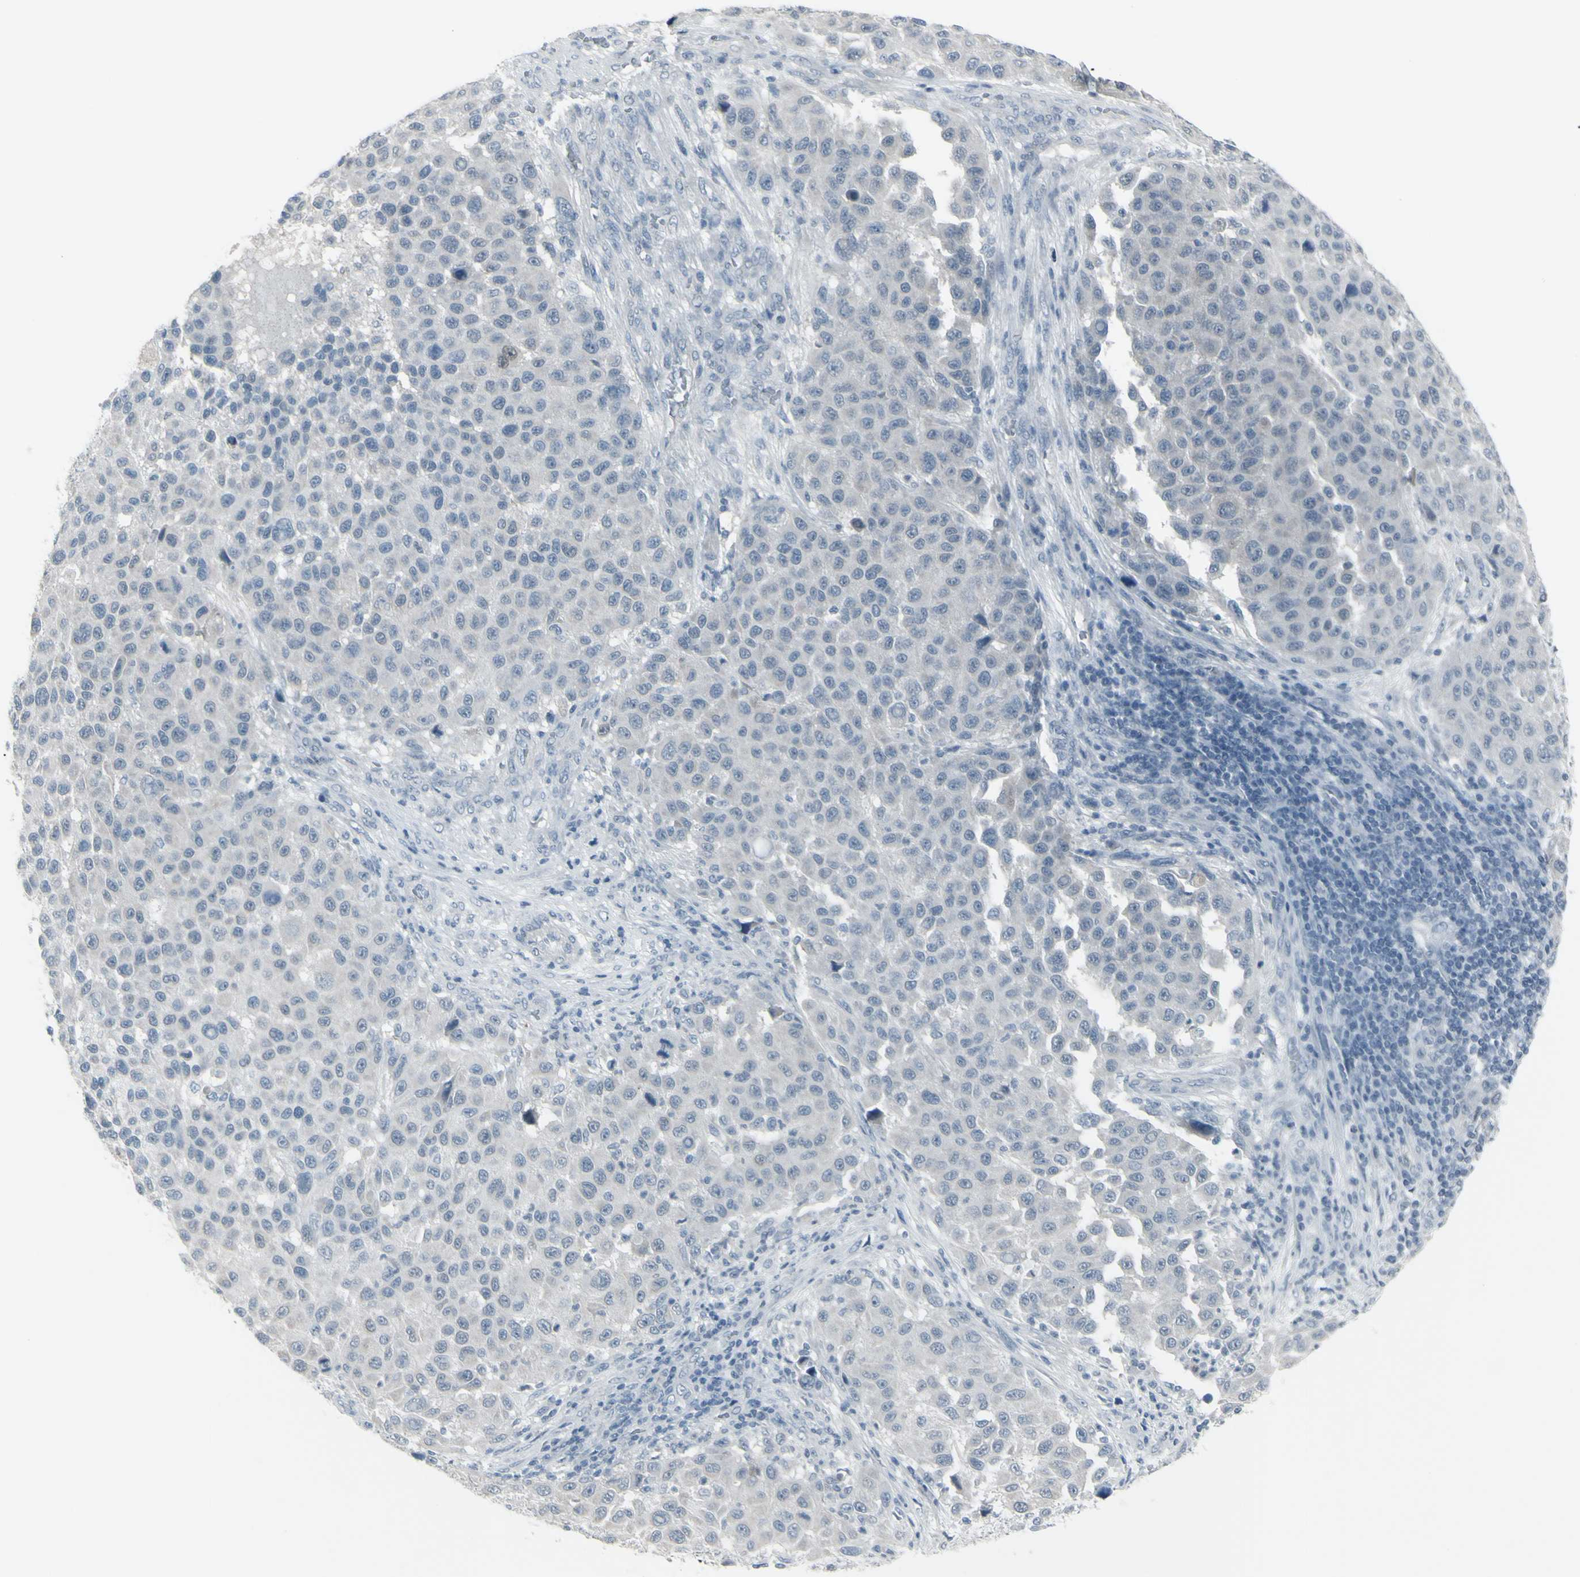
{"staining": {"intensity": "weak", "quantity": "<25%", "location": "cytoplasmic/membranous"}, "tissue": "melanoma", "cell_type": "Tumor cells", "image_type": "cancer", "snomed": [{"axis": "morphology", "description": "Malignant melanoma, Metastatic site"}, {"axis": "topography", "description": "Lymph node"}], "caption": "IHC micrograph of human malignant melanoma (metastatic site) stained for a protein (brown), which demonstrates no staining in tumor cells. (Stains: DAB immunohistochemistry (IHC) with hematoxylin counter stain, Microscopy: brightfield microscopy at high magnification).", "gene": "RAB3A", "patient": {"sex": "male", "age": 61}}